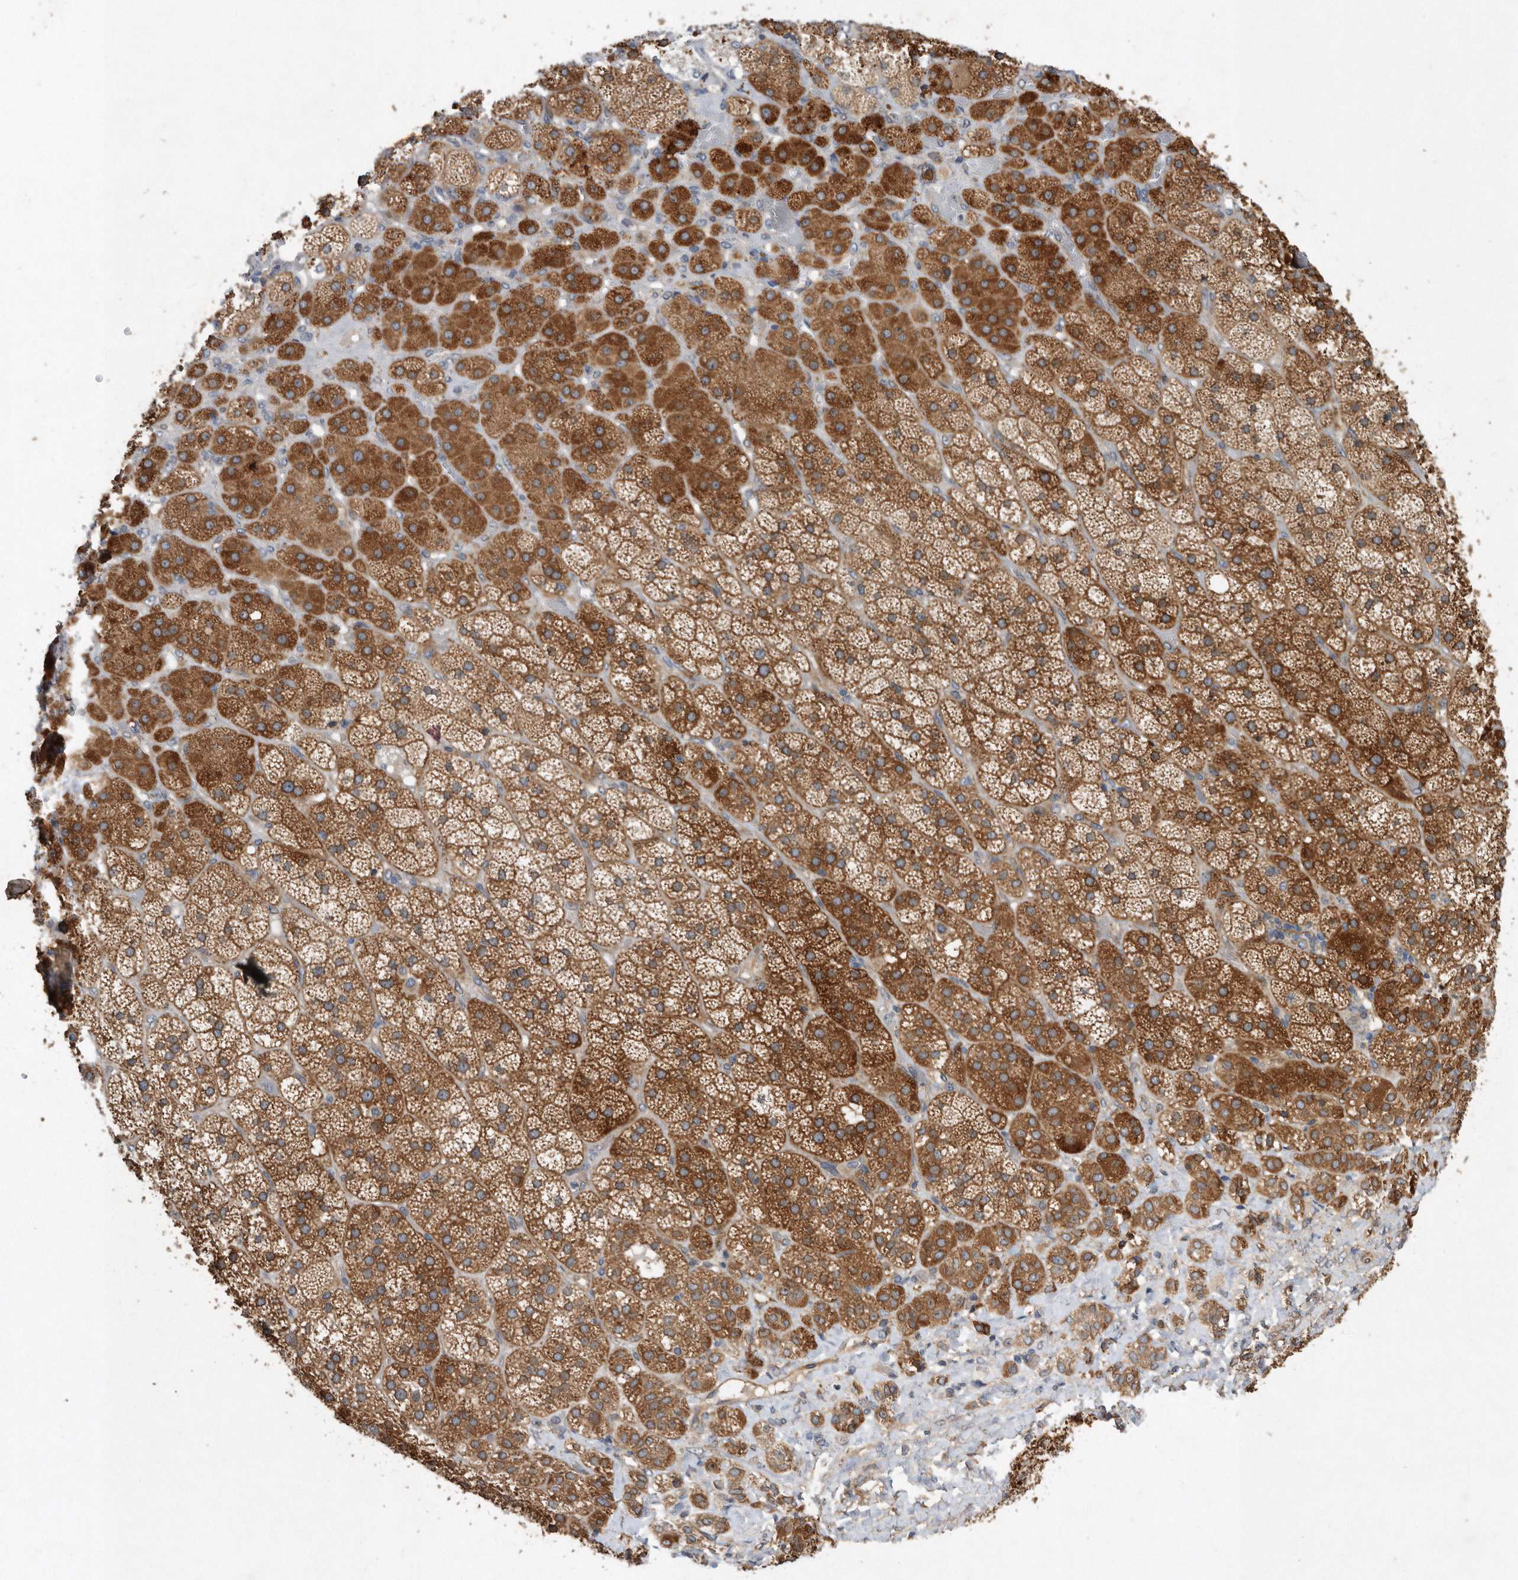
{"staining": {"intensity": "strong", "quantity": ">75%", "location": "cytoplasmic/membranous"}, "tissue": "adrenal gland", "cell_type": "Glandular cells", "image_type": "normal", "snomed": [{"axis": "morphology", "description": "Normal tissue, NOS"}, {"axis": "topography", "description": "Adrenal gland"}], "caption": "Protein staining displays strong cytoplasmic/membranous positivity in about >75% of glandular cells in benign adrenal gland.", "gene": "PON2", "patient": {"sex": "male", "age": 57}}